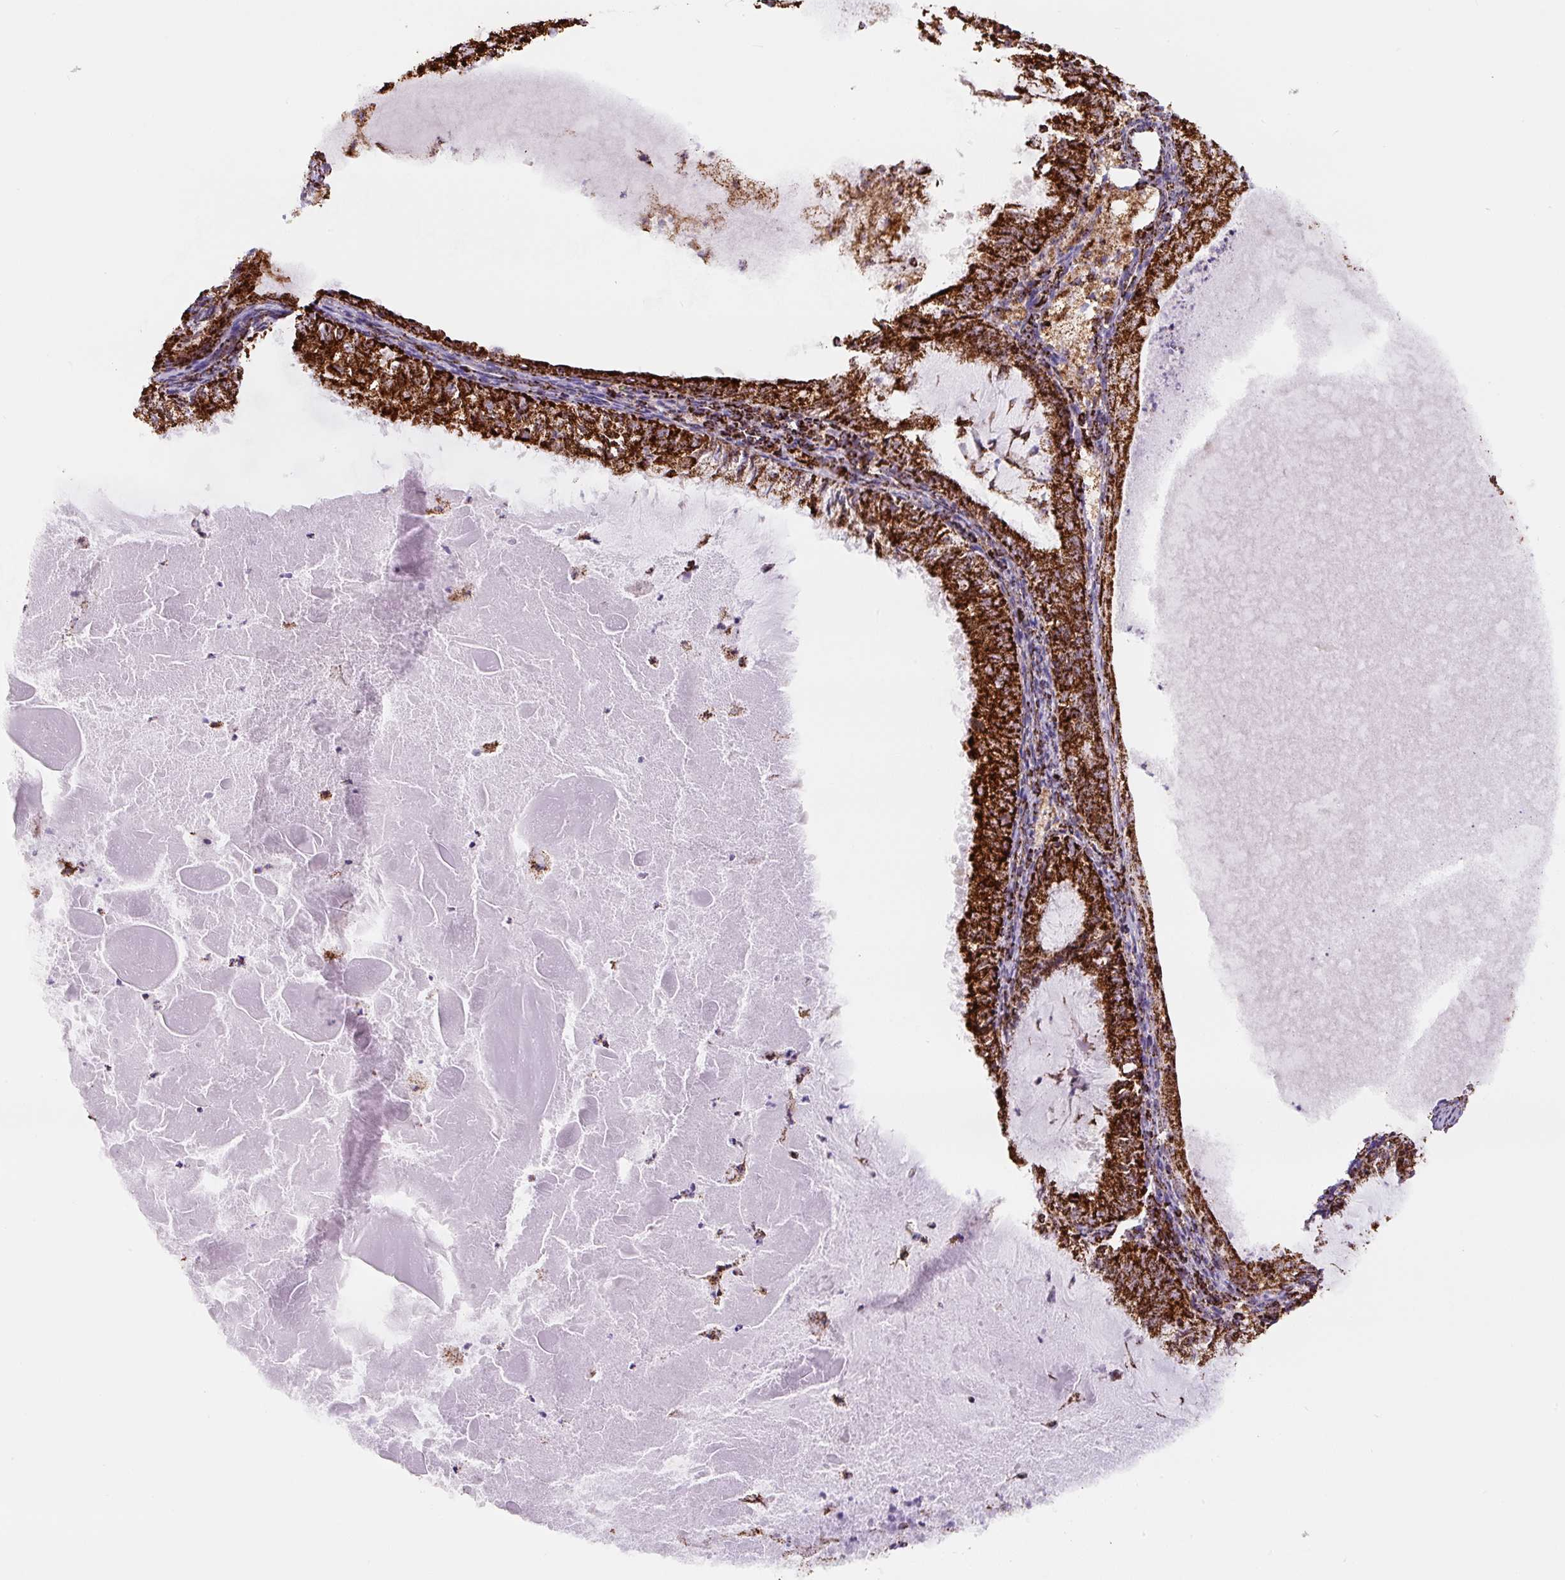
{"staining": {"intensity": "strong", "quantity": ">75%", "location": "cytoplasmic/membranous"}, "tissue": "endometrial cancer", "cell_type": "Tumor cells", "image_type": "cancer", "snomed": [{"axis": "morphology", "description": "Adenocarcinoma, NOS"}, {"axis": "topography", "description": "Endometrium"}], "caption": "Approximately >75% of tumor cells in endometrial cancer (adenocarcinoma) show strong cytoplasmic/membranous protein staining as visualized by brown immunohistochemical staining.", "gene": "ATP5F1A", "patient": {"sex": "female", "age": 57}}